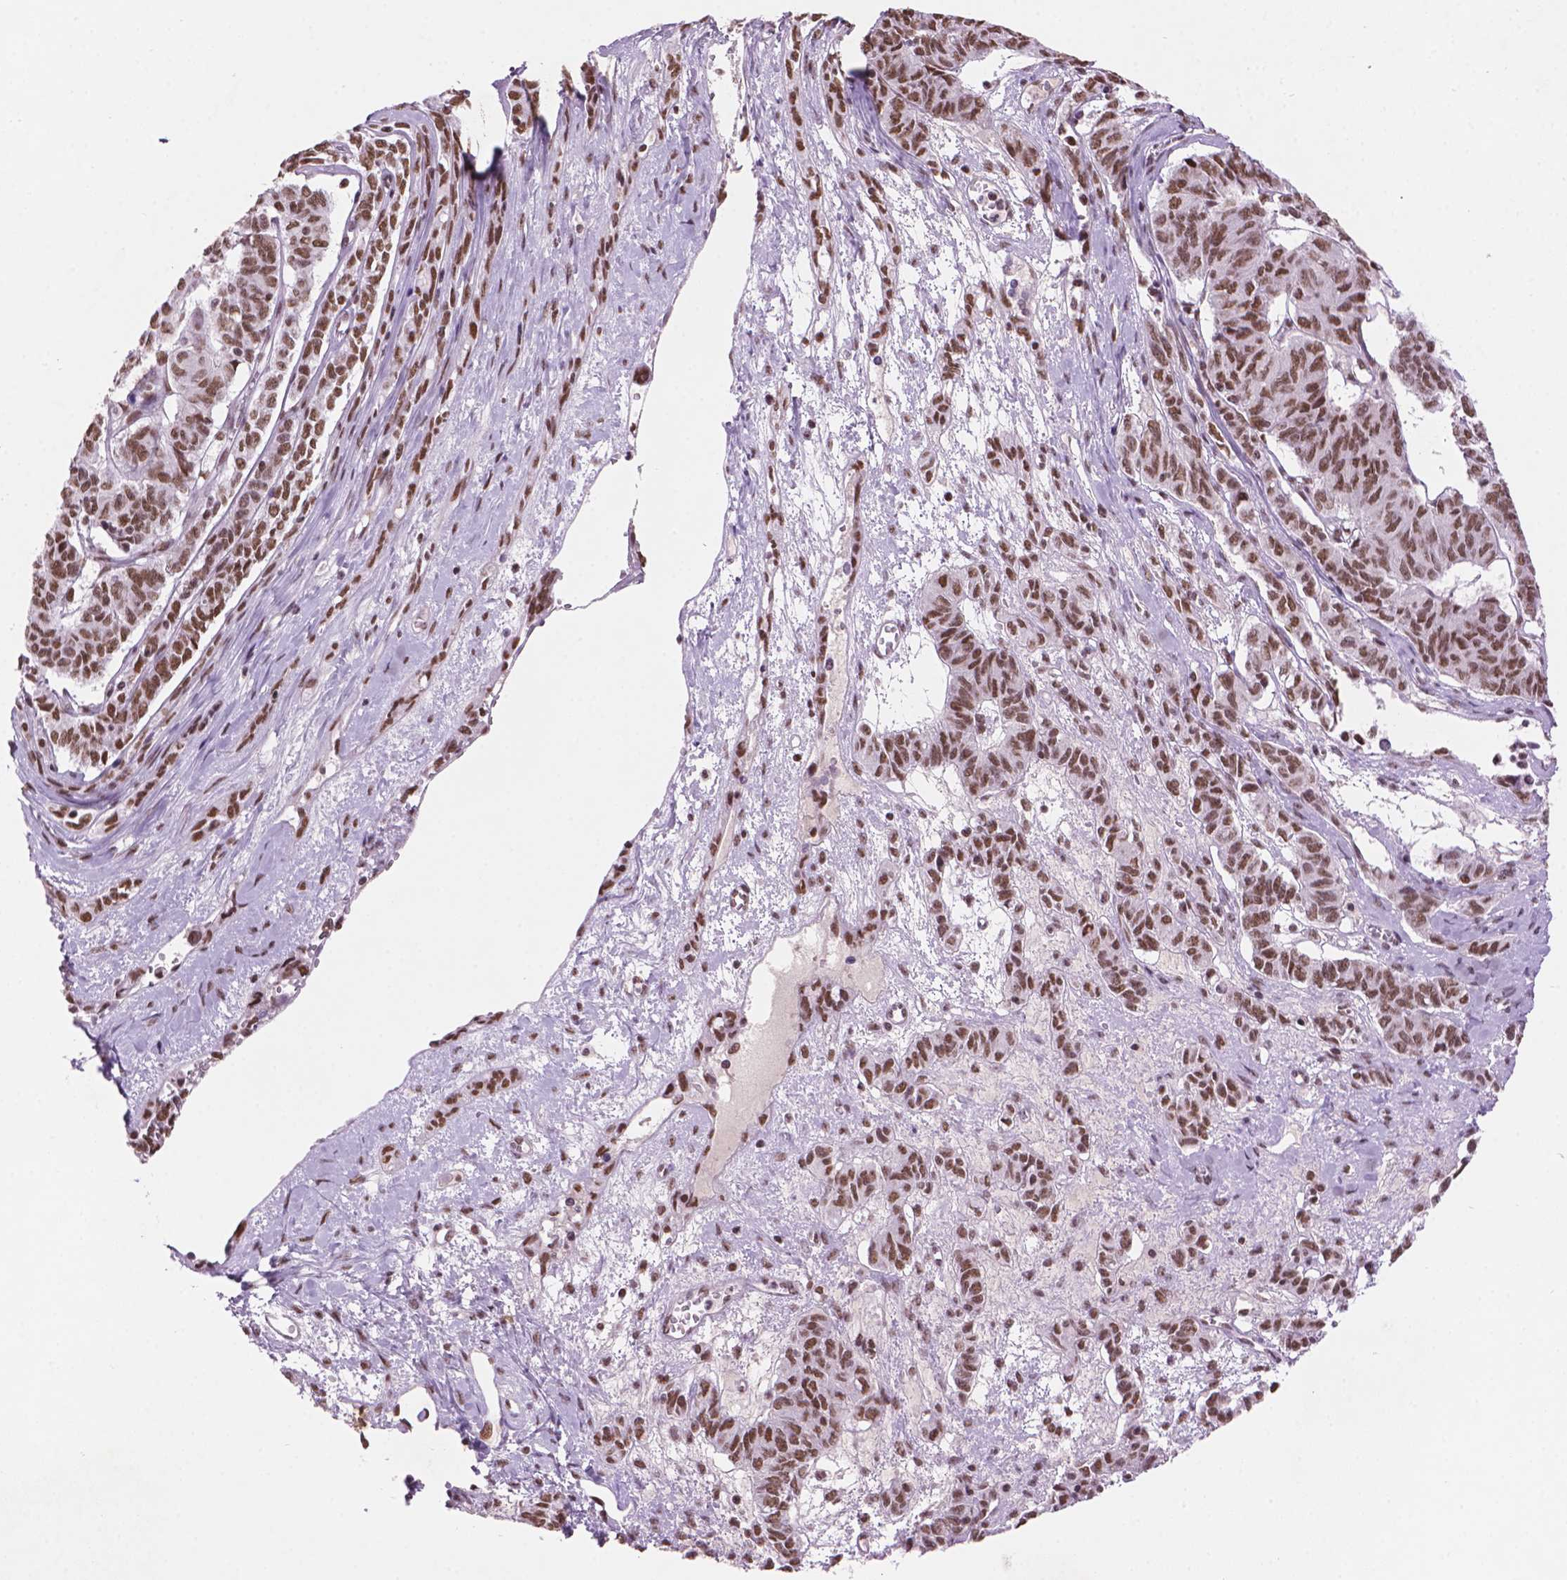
{"staining": {"intensity": "moderate", "quantity": ">75%", "location": "nuclear"}, "tissue": "ovarian cancer", "cell_type": "Tumor cells", "image_type": "cancer", "snomed": [{"axis": "morphology", "description": "Carcinoma, endometroid"}, {"axis": "topography", "description": "Ovary"}], "caption": "Immunohistochemistry of human ovarian cancer displays medium levels of moderate nuclear positivity in approximately >75% of tumor cells.", "gene": "RPA4", "patient": {"sex": "female", "age": 80}}